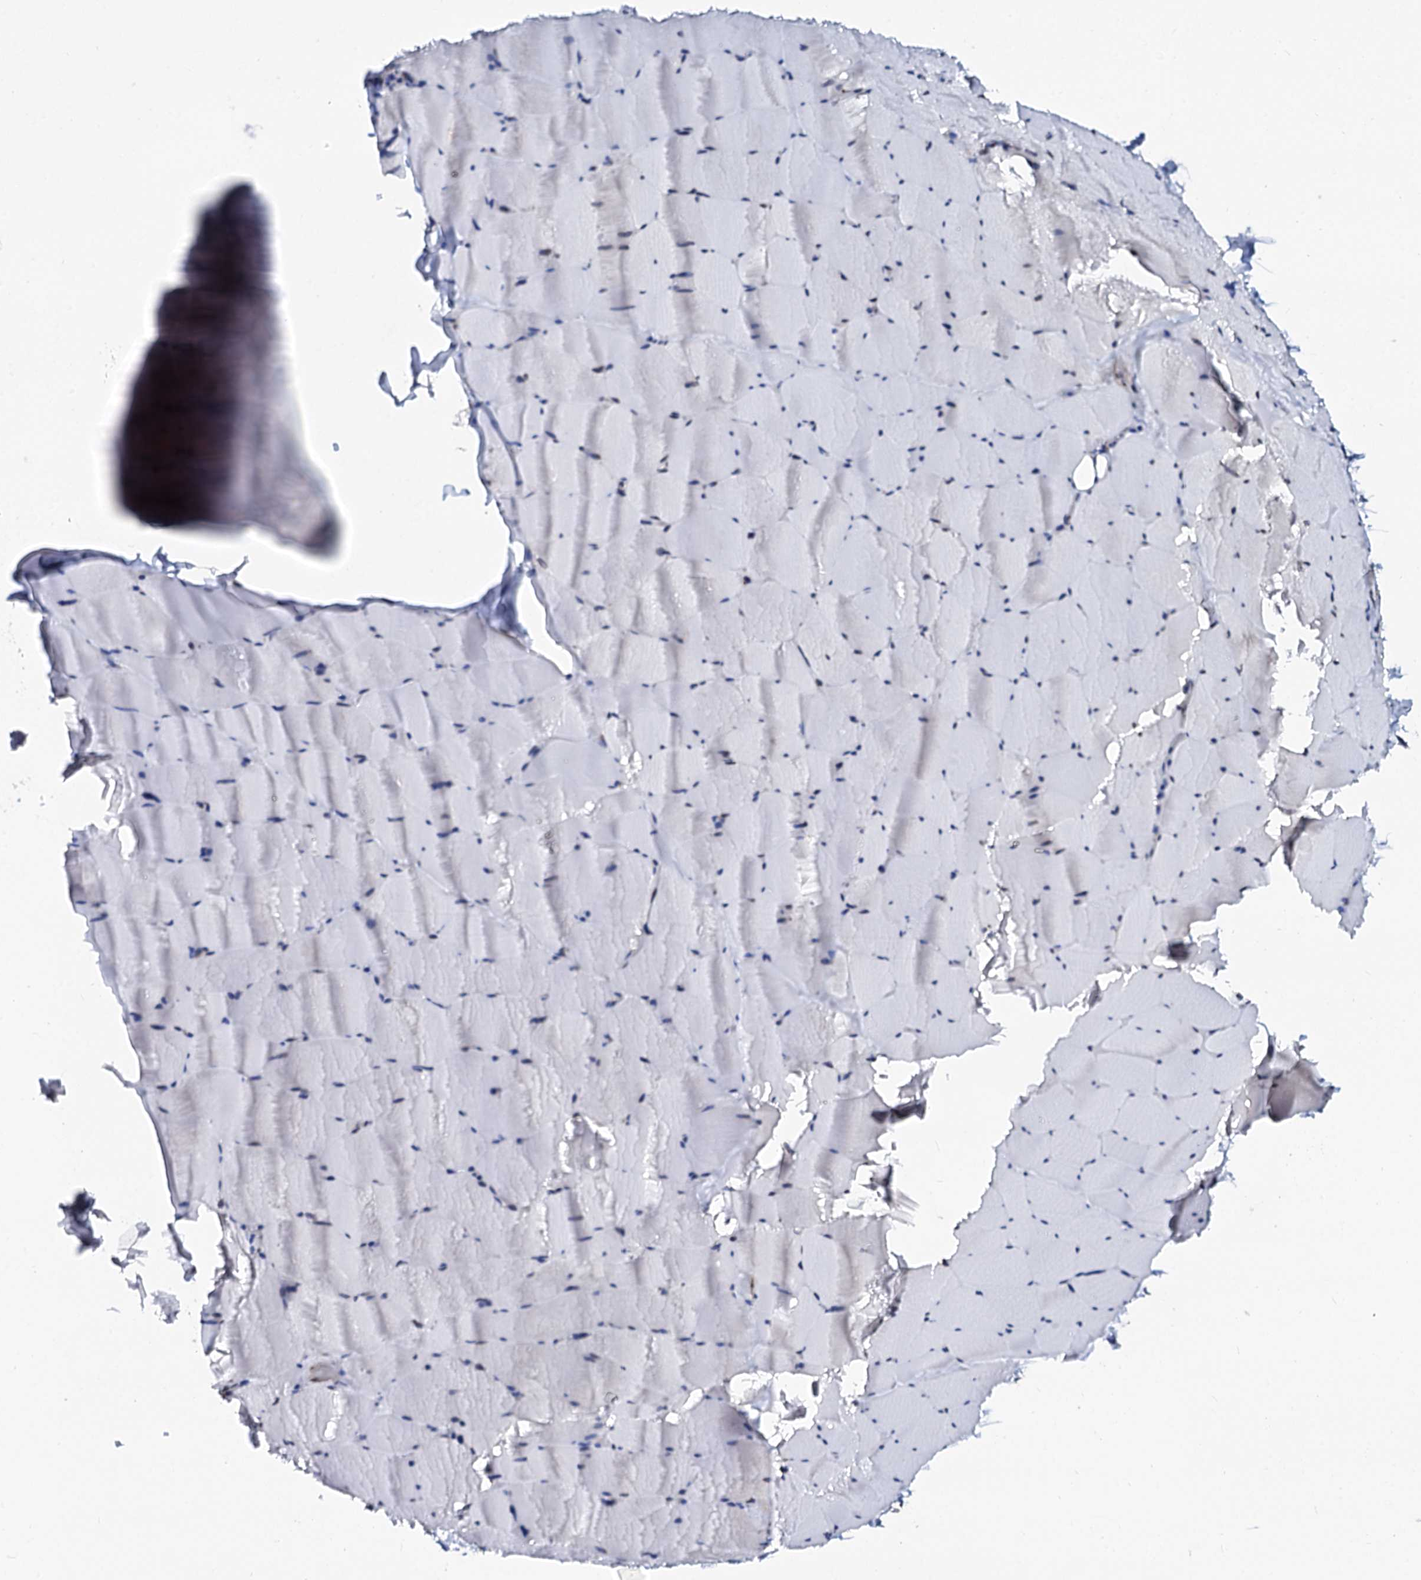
{"staining": {"intensity": "negative", "quantity": "none", "location": "none"}, "tissue": "skeletal muscle", "cell_type": "Myocytes", "image_type": "normal", "snomed": [{"axis": "morphology", "description": "Normal tissue, NOS"}, {"axis": "topography", "description": "Skeletal muscle"}], "caption": "Skeletal muscle stained for a protein using IHC displays no positivity myocytes.", "gene": "TMCO3", "patient": {"sex": "male", "age": 62}}